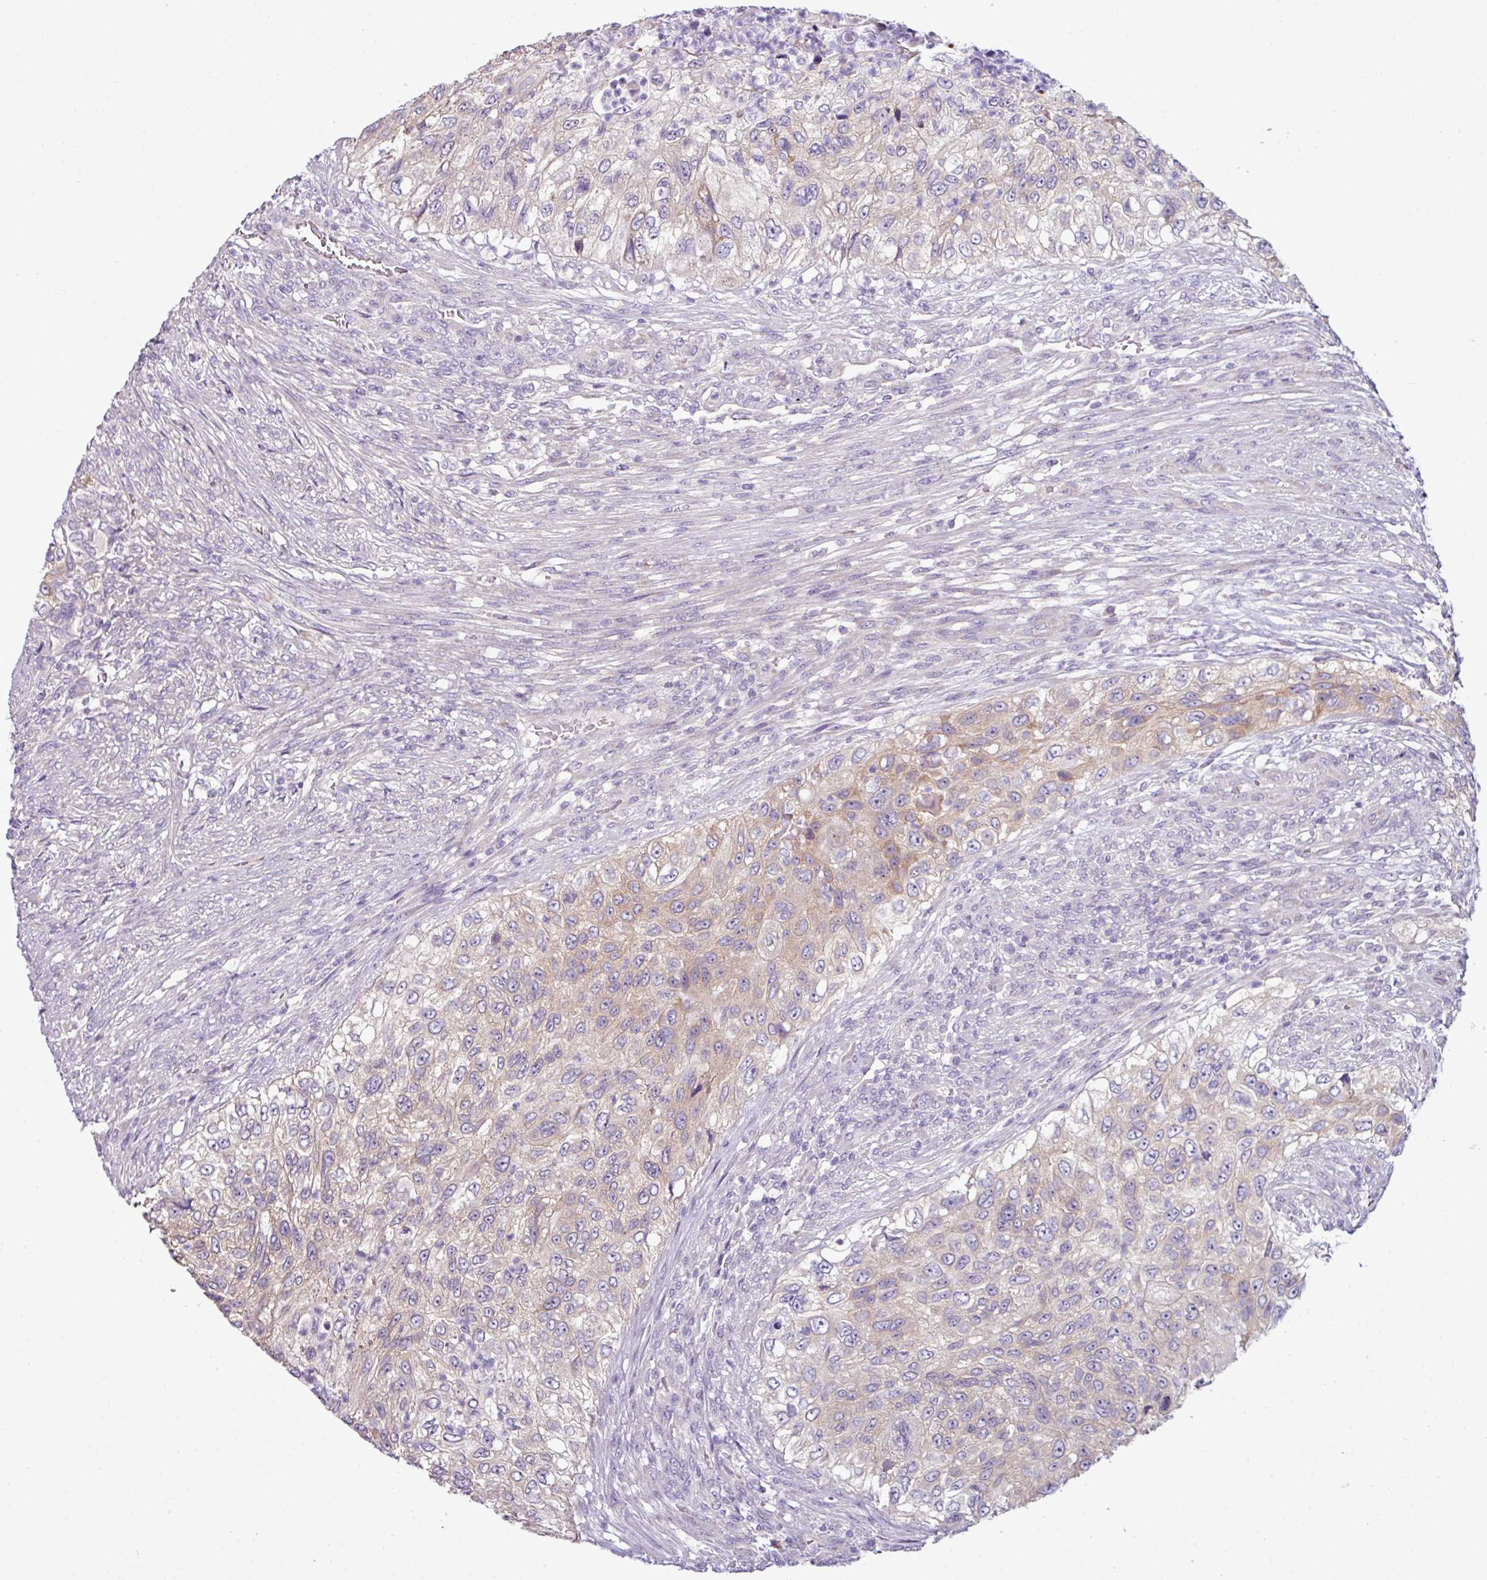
{"staining": {"intensity": "weak", "quantity": "<25%", "location": "cytoplasmic/membranous"}, "tissue": "urothelial cancer", "cell_type": "Tumor cells", "image_type": "cancer", "snomed": [{"axis": "morphology", "description": "Urothelial carcinoma, High grade"}, {"axis": "topography", "description": "Urinary bladder"}], "caption": "Immunohistochemical staining of human urothelial cancer exhibits no significant staining in tumor cells.", "gene": "AGAP5", "patient": {"sex": "female", "age": 60}}